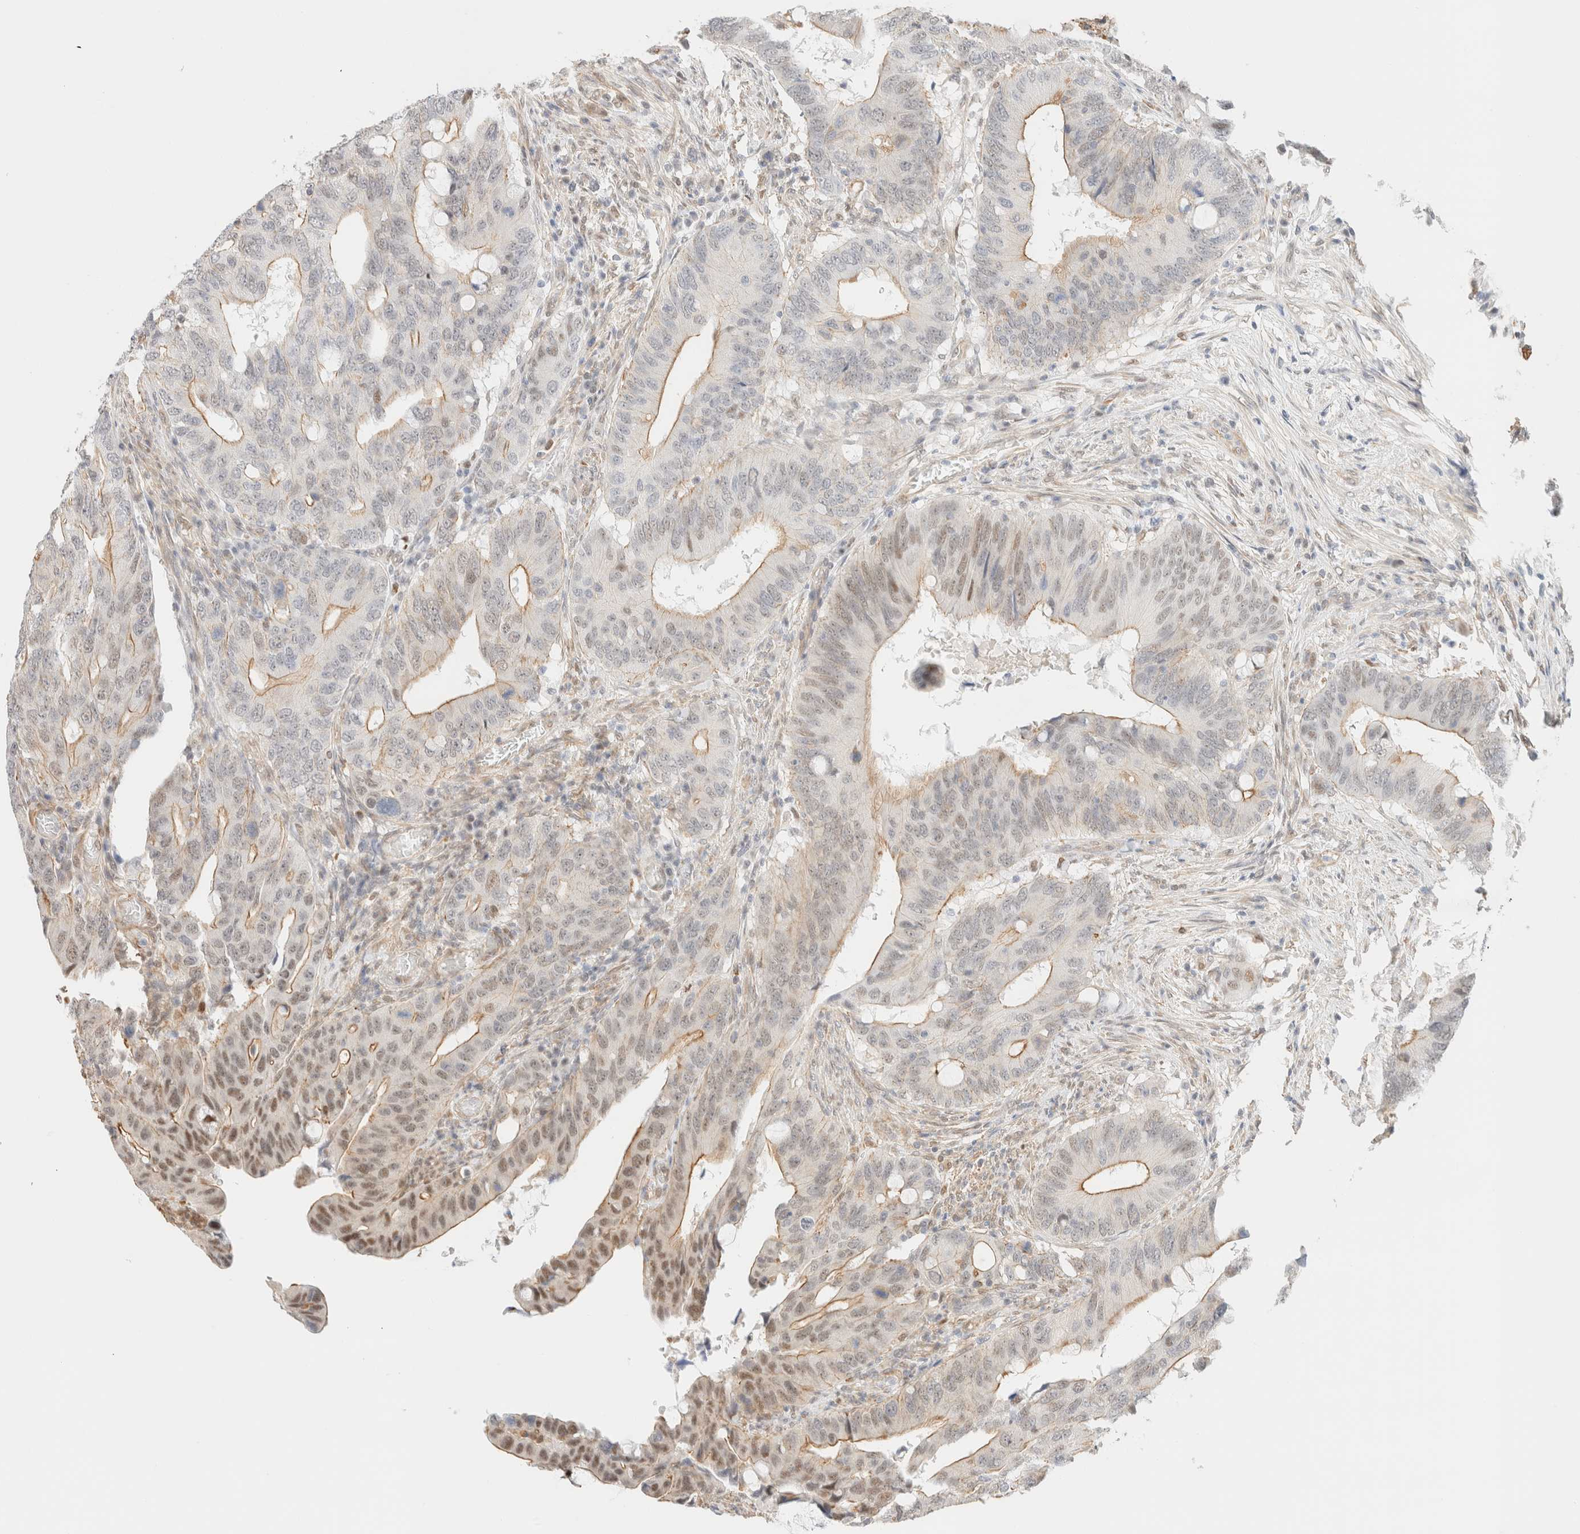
{"staining": {"intensity": "moderate", "quantity": "25%-75%", "location": "cytoplasmic/membranous,nuclear"}, "tissue": "colorectal cancer", "cell_type": "Tumor cells", "image_type": "cancer", "snomed": [{"axis": "morphology", "description": "Adenocarcinoma, NOS"}, {"axis": "topography", "description": "Colon"}], "caption": "A histopathology image of human colorectal cancer (adenocarcinoma) stained for a protein shows moderate cytoplasmic/membranous and nuclear brown staining in tumor cells. (Brightfield microscopy of DAB IHC at high magnification).", "gene": "ARID5A", "patient": {"sex": "male", "age": 71}}